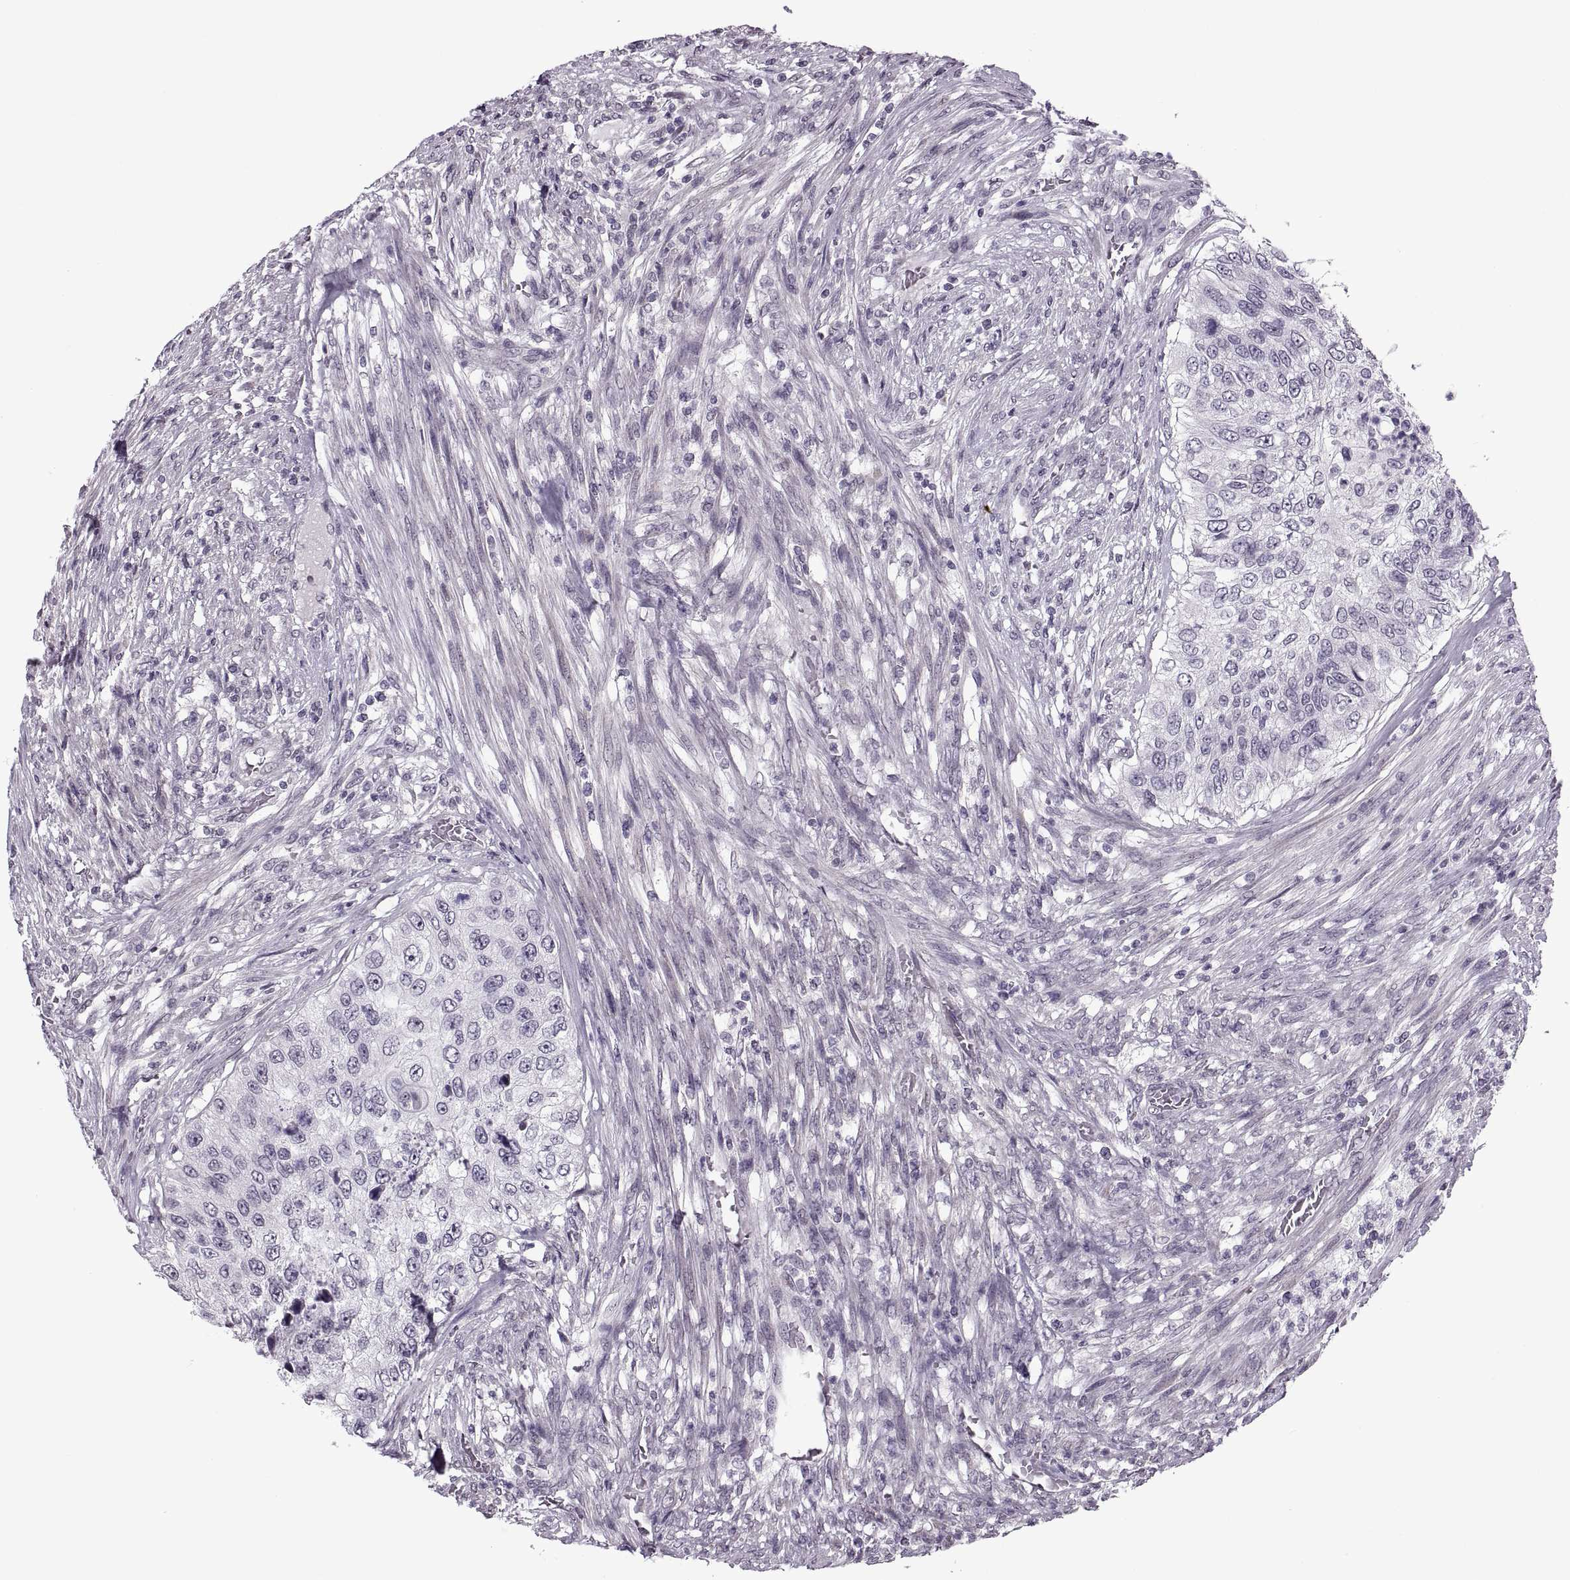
{"staining": {"intensity": "negative", "quantity": "none", "location": "none"}, "tissue": "urothelial cancer", "cell_type": "Tumor cells", "image_type": "cancer", "snomed": [{"axis": "morphology", "description": "Urothelial carcinoma, High grade"}, {"axis": "topography", "description": "Urinary bladder"}], "caption": "An immunohistochemistry (IHC) histopathology image of urothelial cancer is shown. There is no staining in tumor cells of urothelial cancer.", "gene": "PRSS37", "patient": {"sex": "female", "age": 60}}